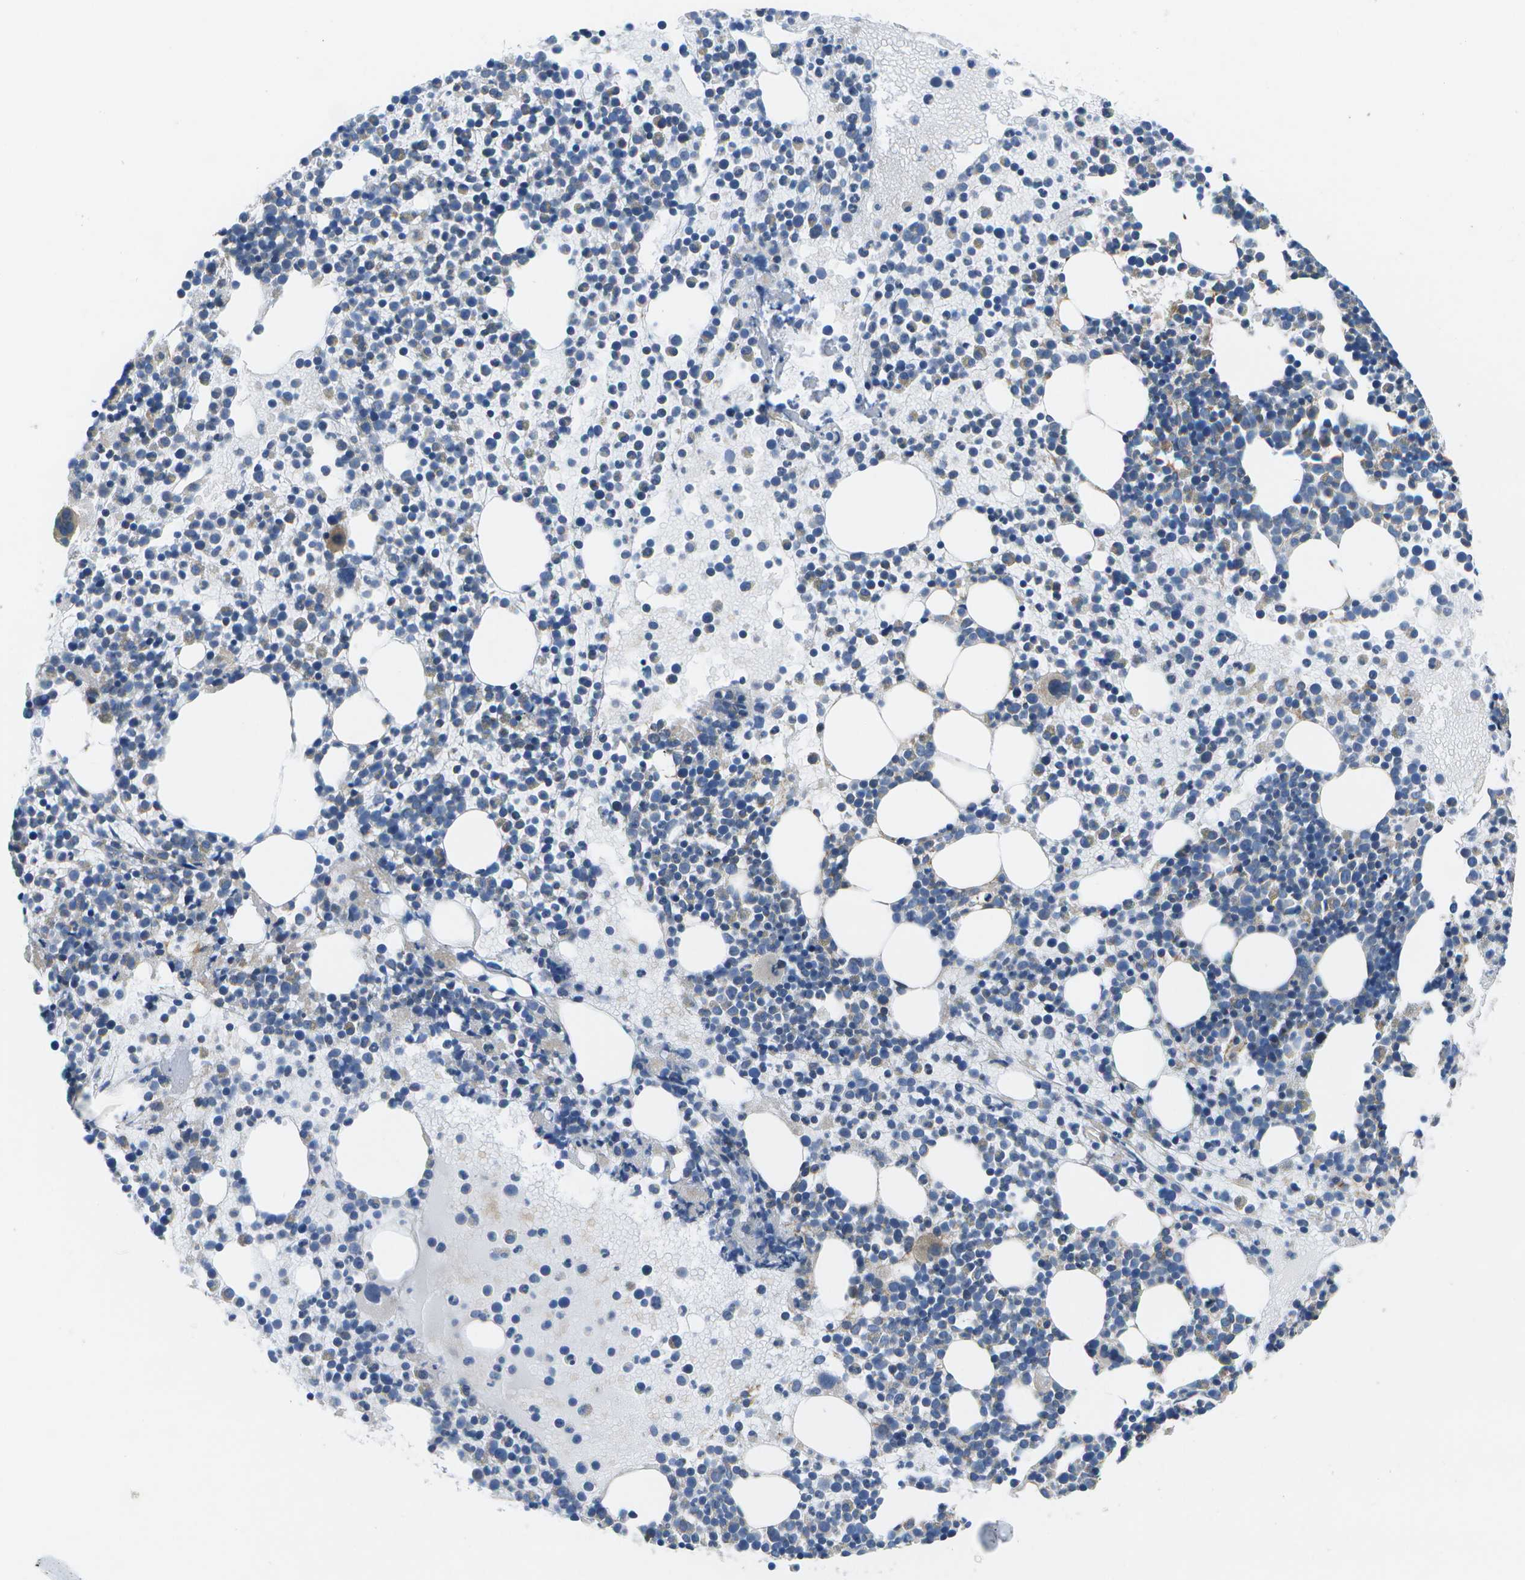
{"staining": {"intensity": "moderate", "quantity": "<25%", "location": "cytoplasmic/membranous"}, "tissue": "bone marrow", "cell_type": "Hematopoietic cells", "image_type": "normal", "snomed": [{"axis": "morphology", "description": "Normal tissue, NOS"}, {"axis": "morphology", "description": "Inflammation, NOS"}, {"axis": "topography", "description": "Bone marrow"}], "caption": "The histopathology image shows staining of benign bone marrow, revealing moderate cytoplasmic/membranous protein expression (brown color) within hematopoietic cells. (Brightfield microscopy of DAB IHC at high magnification).", "gene": "MVK", "patient": {"sex": "male", "age": 58}}